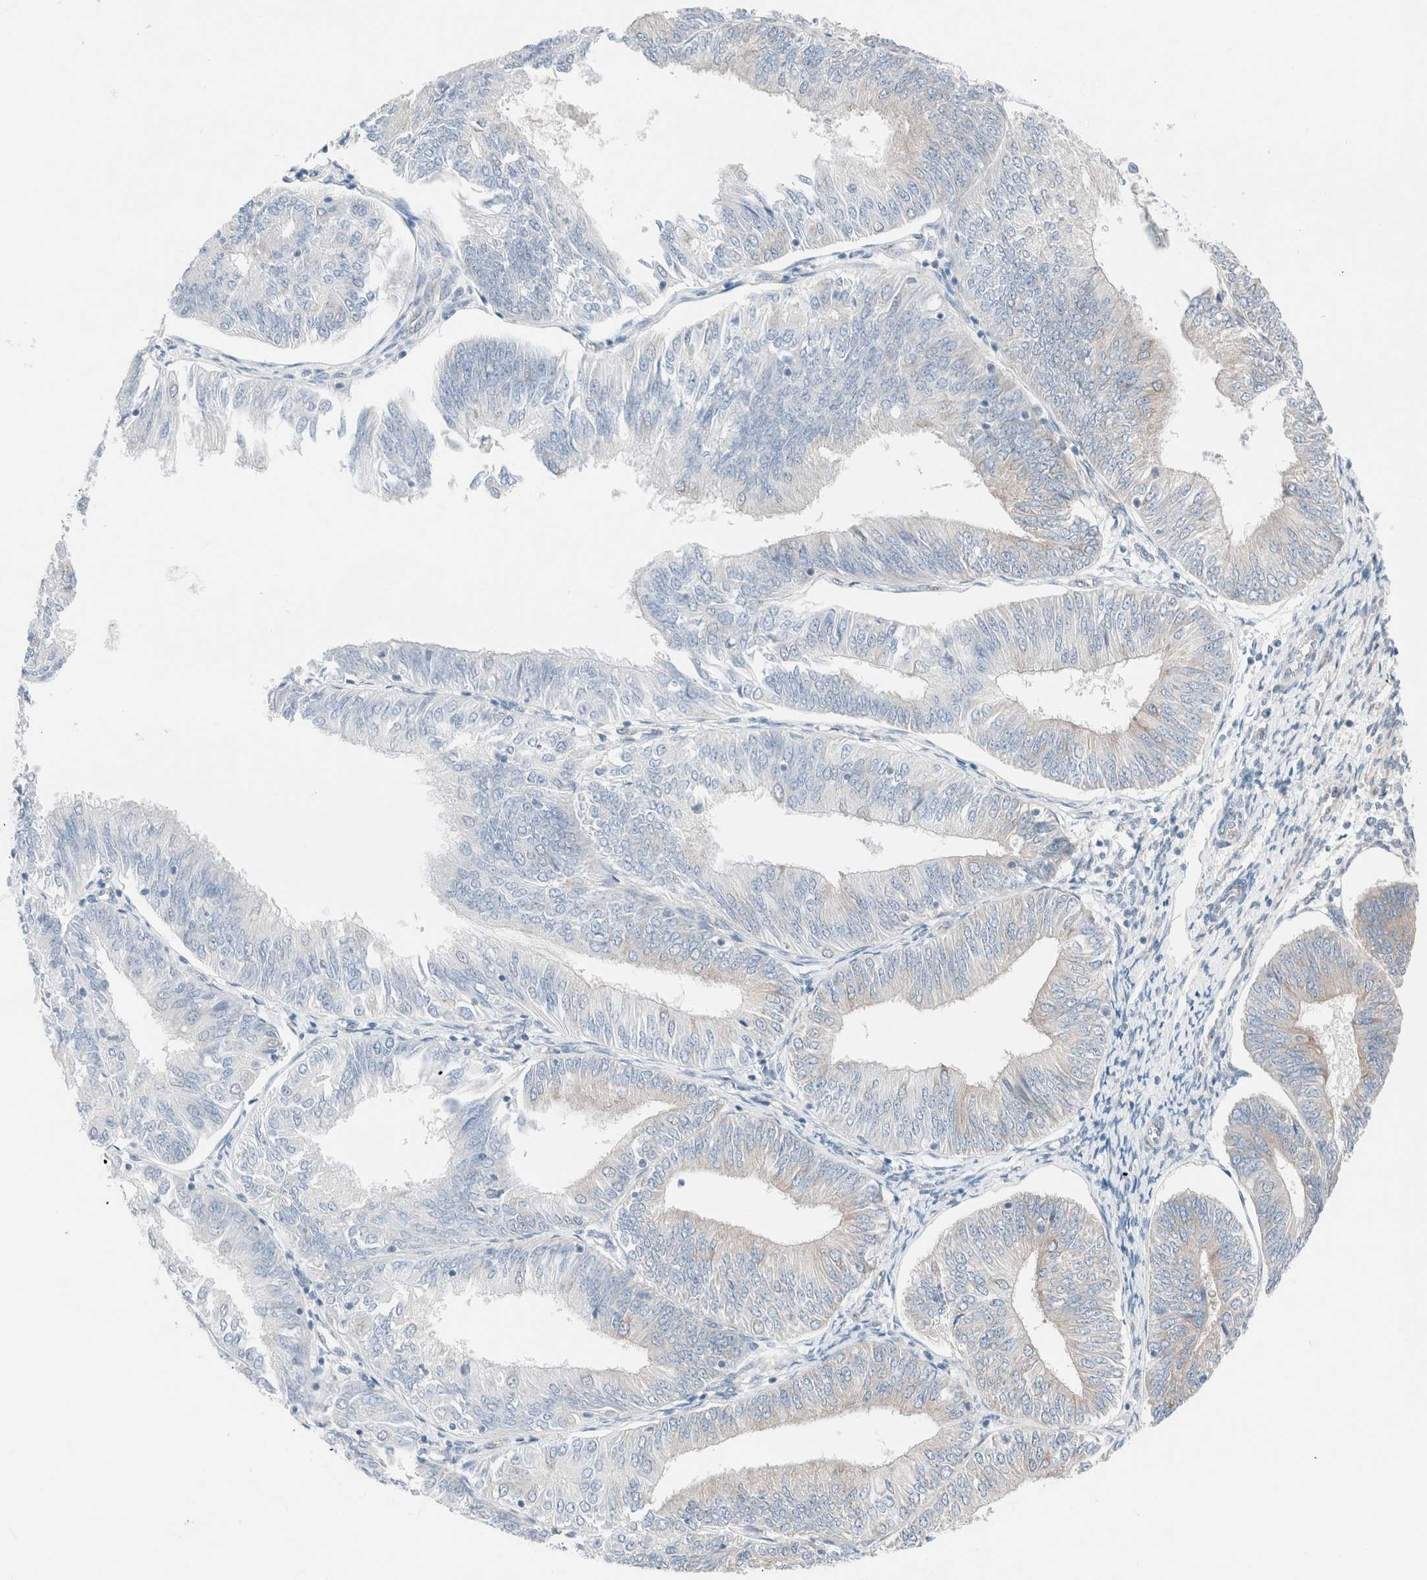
{"staining": {"intensity": "weak", "quantity": "<25%", "location": "cytoplasmic/membranous"}, "tissue": "endometrial cancer", "cell_type": "Tumor cells", "image_type": "cancer", "snomed": [{"axis": "morphology", "description": "Adenocarcinoma, NOS"}, {"axis": "topography", "description": "Endometrium"}], "caption": "Tumor cells show no significant protein expression in endometrial cancer (adenocarcinoma).", "gene": "CASC3", "patient": {"sex": "female", "age": 58}}